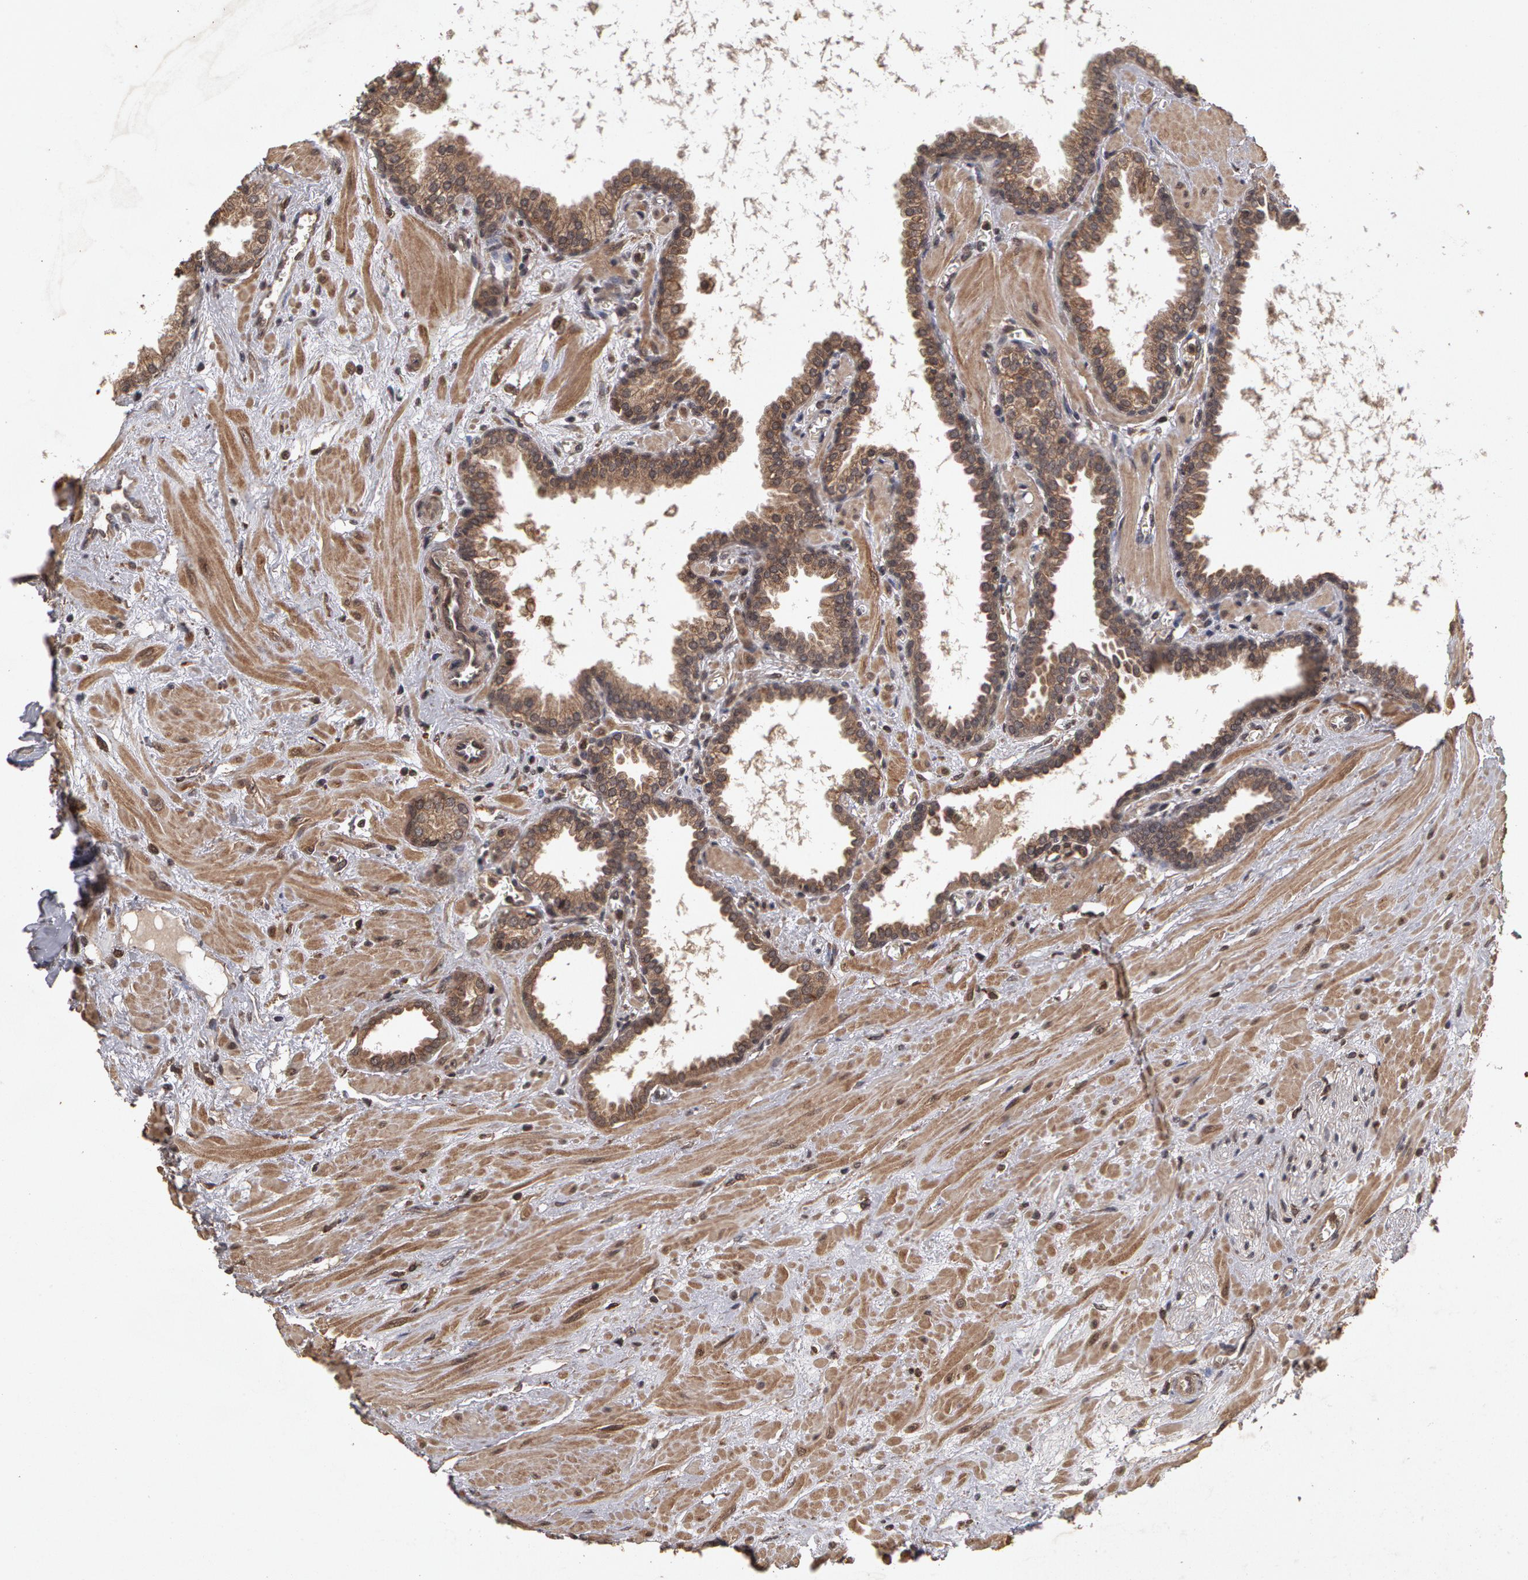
{"staining": {"intensity": "weak", "quantity": ">75%", "location": "cytoplasmic/membranous"}, "tissue": "prostate", "cell_type": "Glandular cells", "image_type": "normal", "snomed": [{"axis": "morphology", "description": "Normal tissue, NOS"}, {"axis": "topography", "description": "Prostate"}], "caption": "Prostate stained with DAB immunohistochemistry demonstrates low levels of weak cytoplasmic/membranous positivity in about >75% of glandular cells.", "gene": "CALR", "patient": {"sex": "male", "age": 64}}